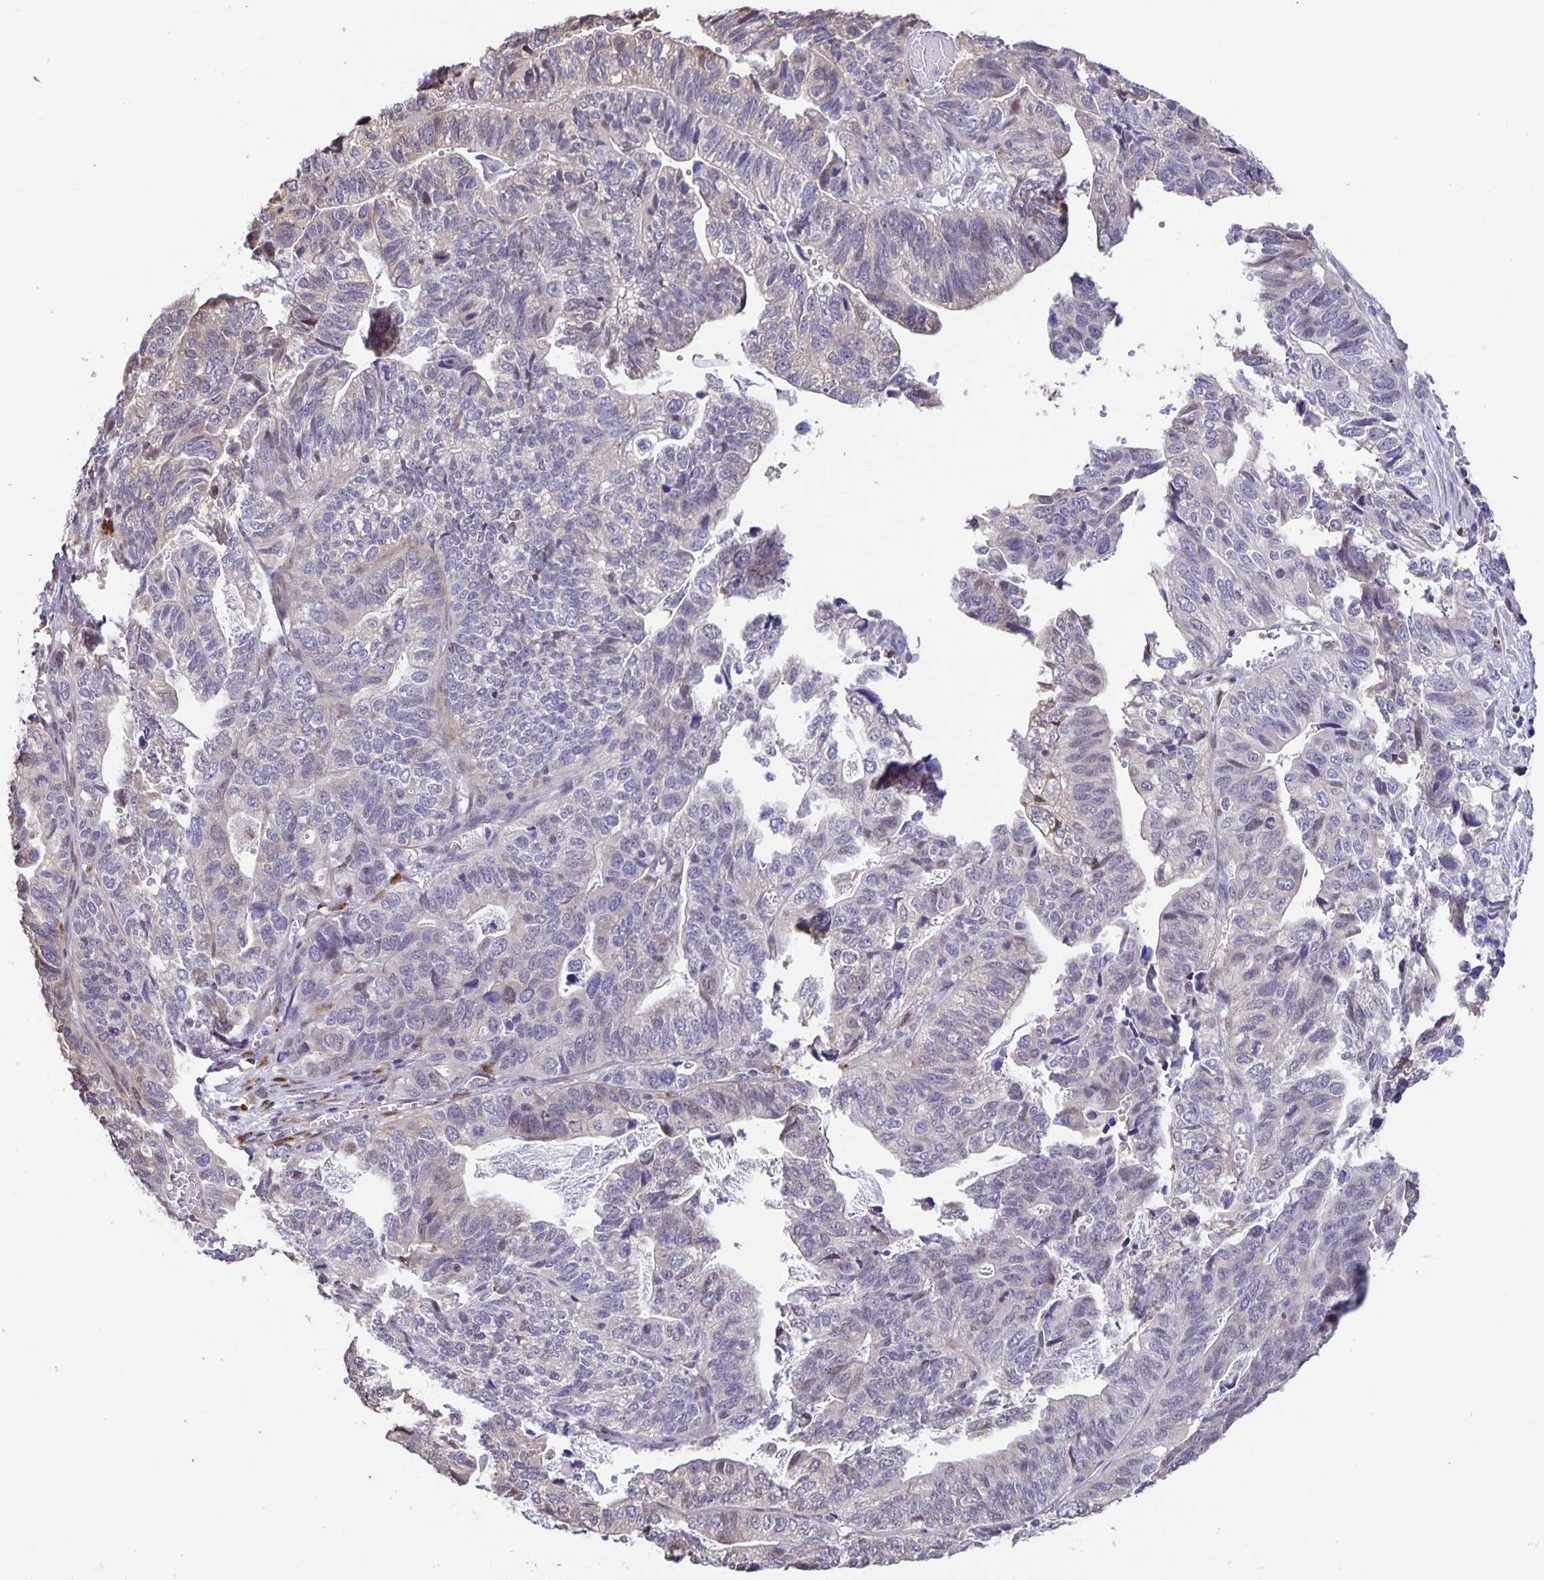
{"staining": {"intensity": "negative", "quantity": "none", "location": "none"}, "tissue": "stomach cancer", "cell_type": "Tumor cells", "image_type": "cancer", "snomed": [{"axis": "morphology", "description": "Adenocarcinoma, NOS"}, {"axis": "topography", "description": "Stomach, upper"}], "caption": "IHC of stomach cancer demonstrates no positivity in tumor cells. (DAB (3,3'-diaminobenzidine) immunohistochemistry visualized using brightfield microscopy, high magnification).", "gene": "MAPK12", "patient": {"sex": "female", "age": 67}}